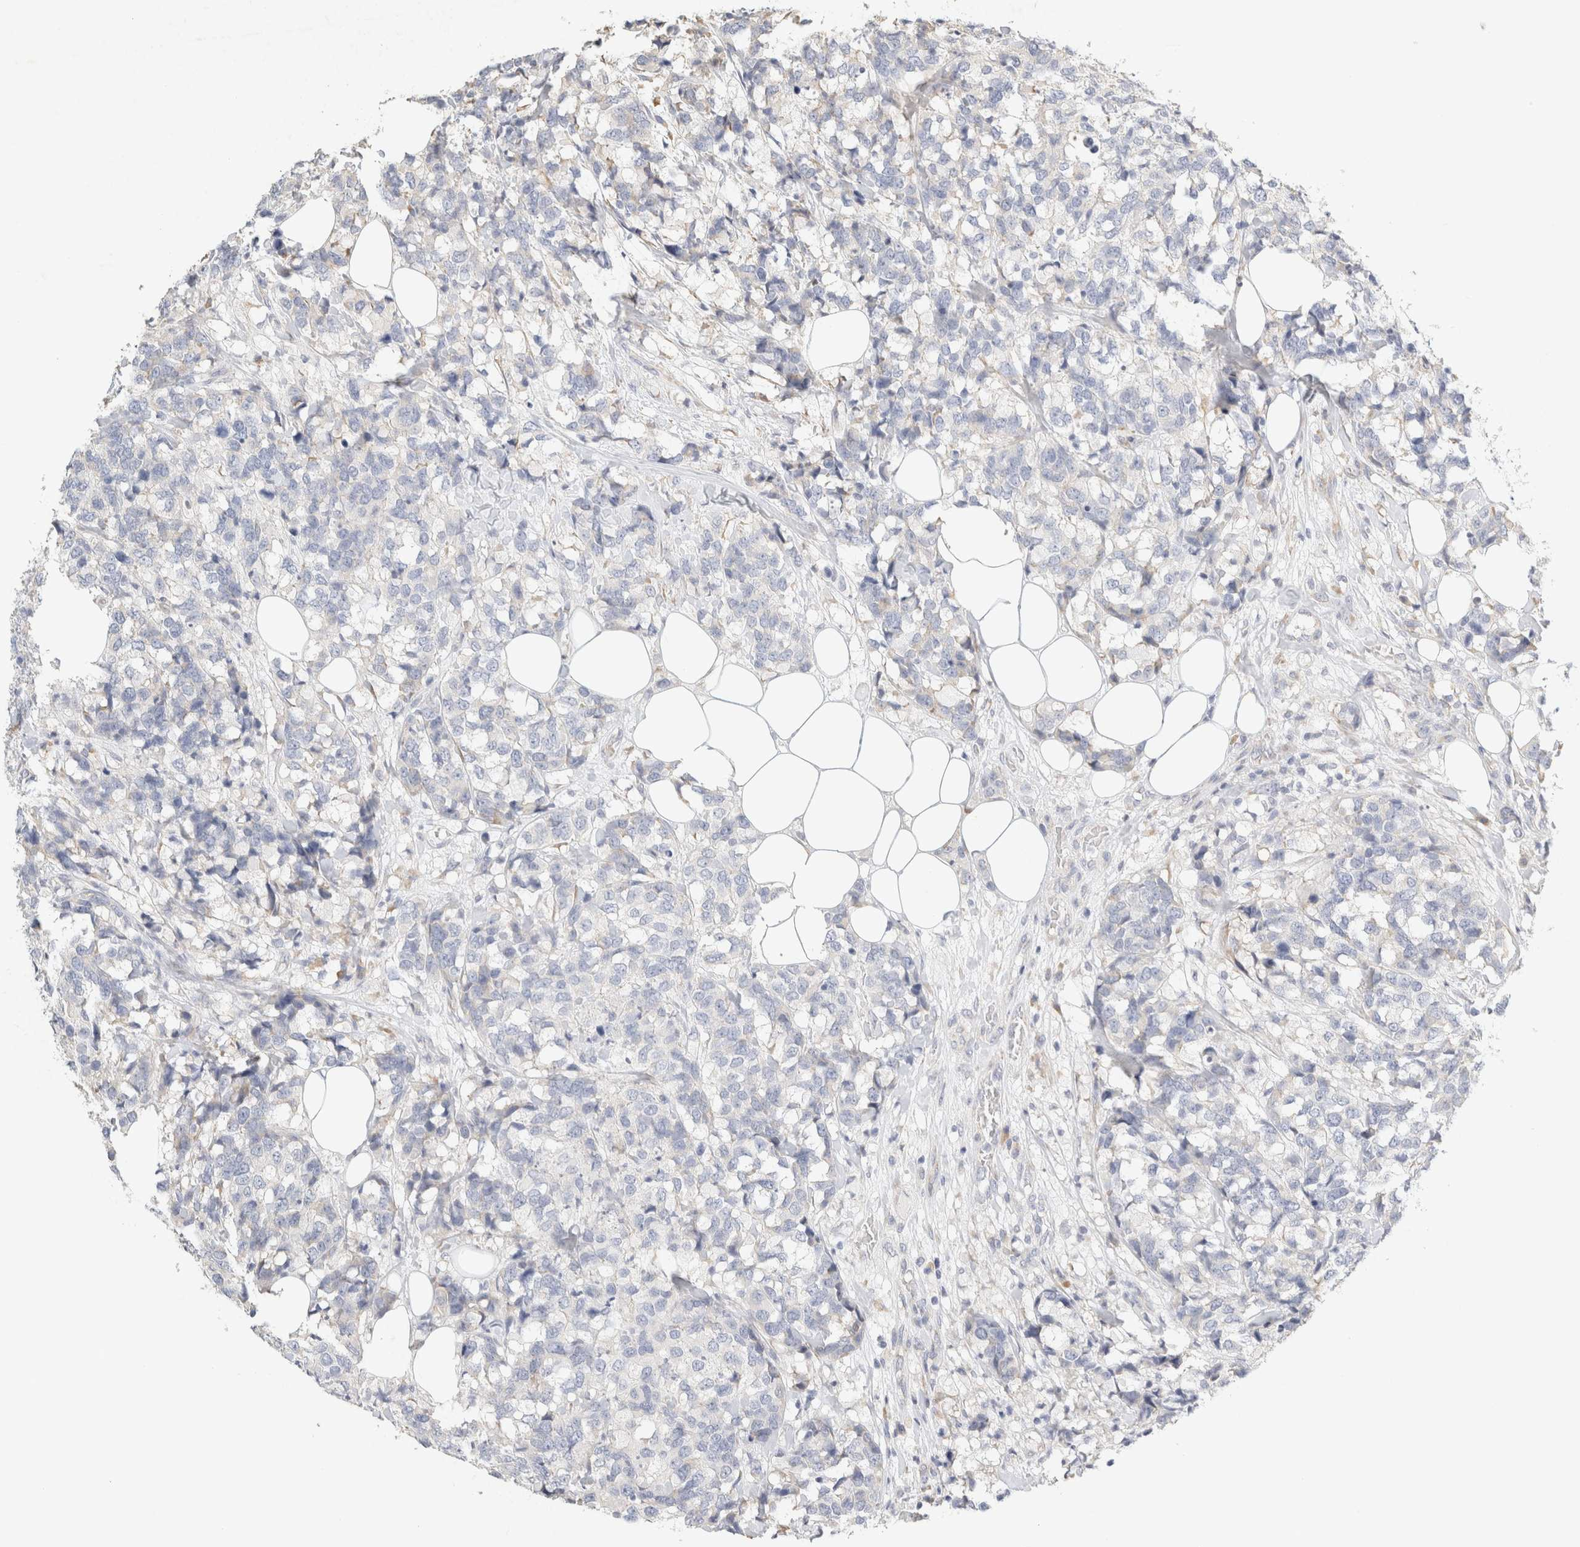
{"staining": {"intensity": "negative", "quantity": "none", "location": "none"}, "tissue": "breast cancer", "cell_type": "Tumor cells", "image_type": "cancer", "snomed": [{"axis": "morphology", "description": "Lobular carcinoma"}, {"axis": "topography", "description": "Breast"}], "caption": "Micrograph shows no protein expression in tumor cells of breast cancer (lobular carcinoma) tissue.", "gene": "NEFM", "patient": {"sex": "female", "age": 59}}